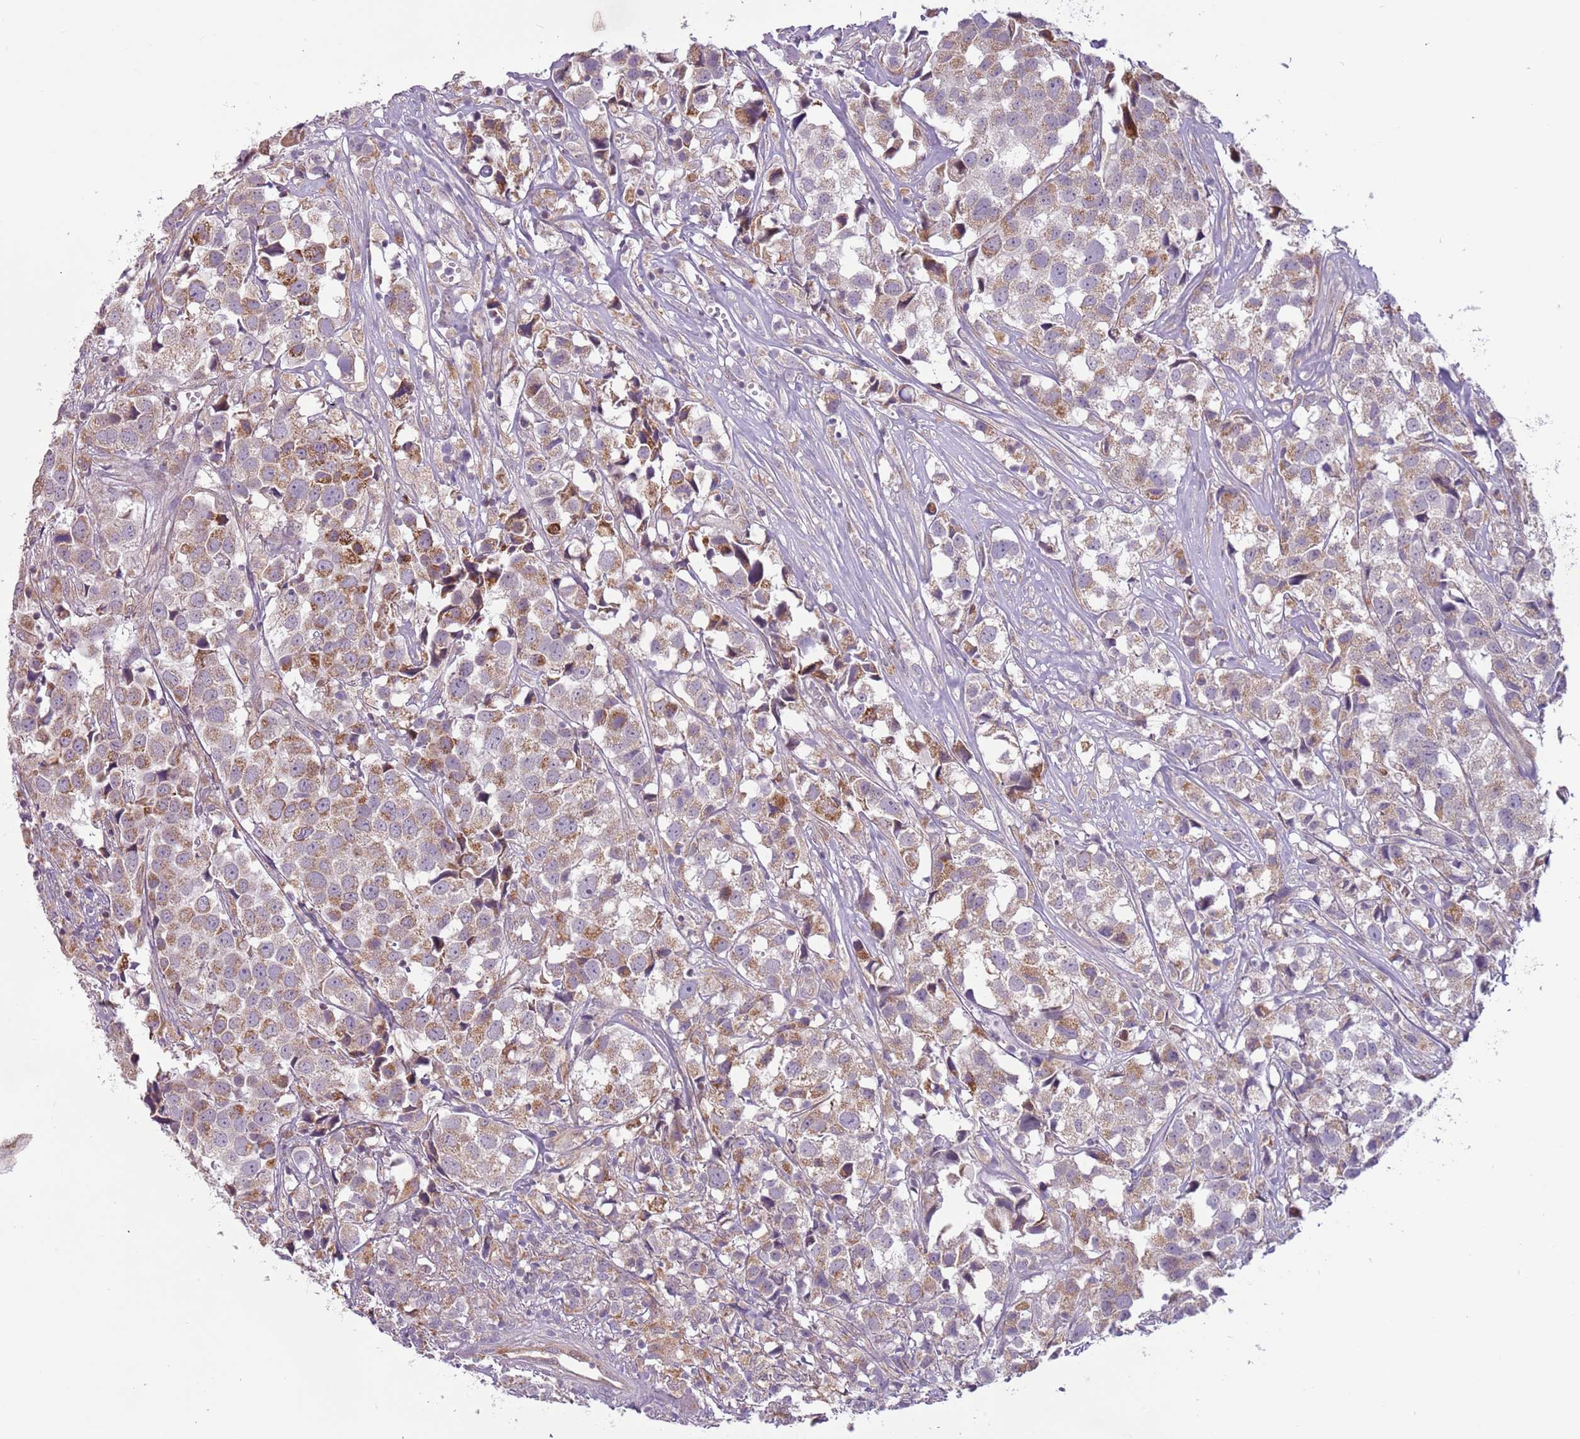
{"staining": {"intensity": "moderate", "quantity": "25%-75%", "location": "cytoplasmic/membranous"}, "tissue": "urothelial cancer", "cell_type": "Tumor cells", "image_type": "cancer", "snomed": [{"axis": "morphology", "description": "Urothelial carcinoma, High grade"}, {"axis": "topography", "description": "Urinary bladder"}], "caption": "A brown stain labels moderate cytoplasmic/membranous positivity of a protein in human high-grade urothelial carcinoma tumor cells.", "gene": "MLLT11", "patient": {"sex": "female", "age": 75}}